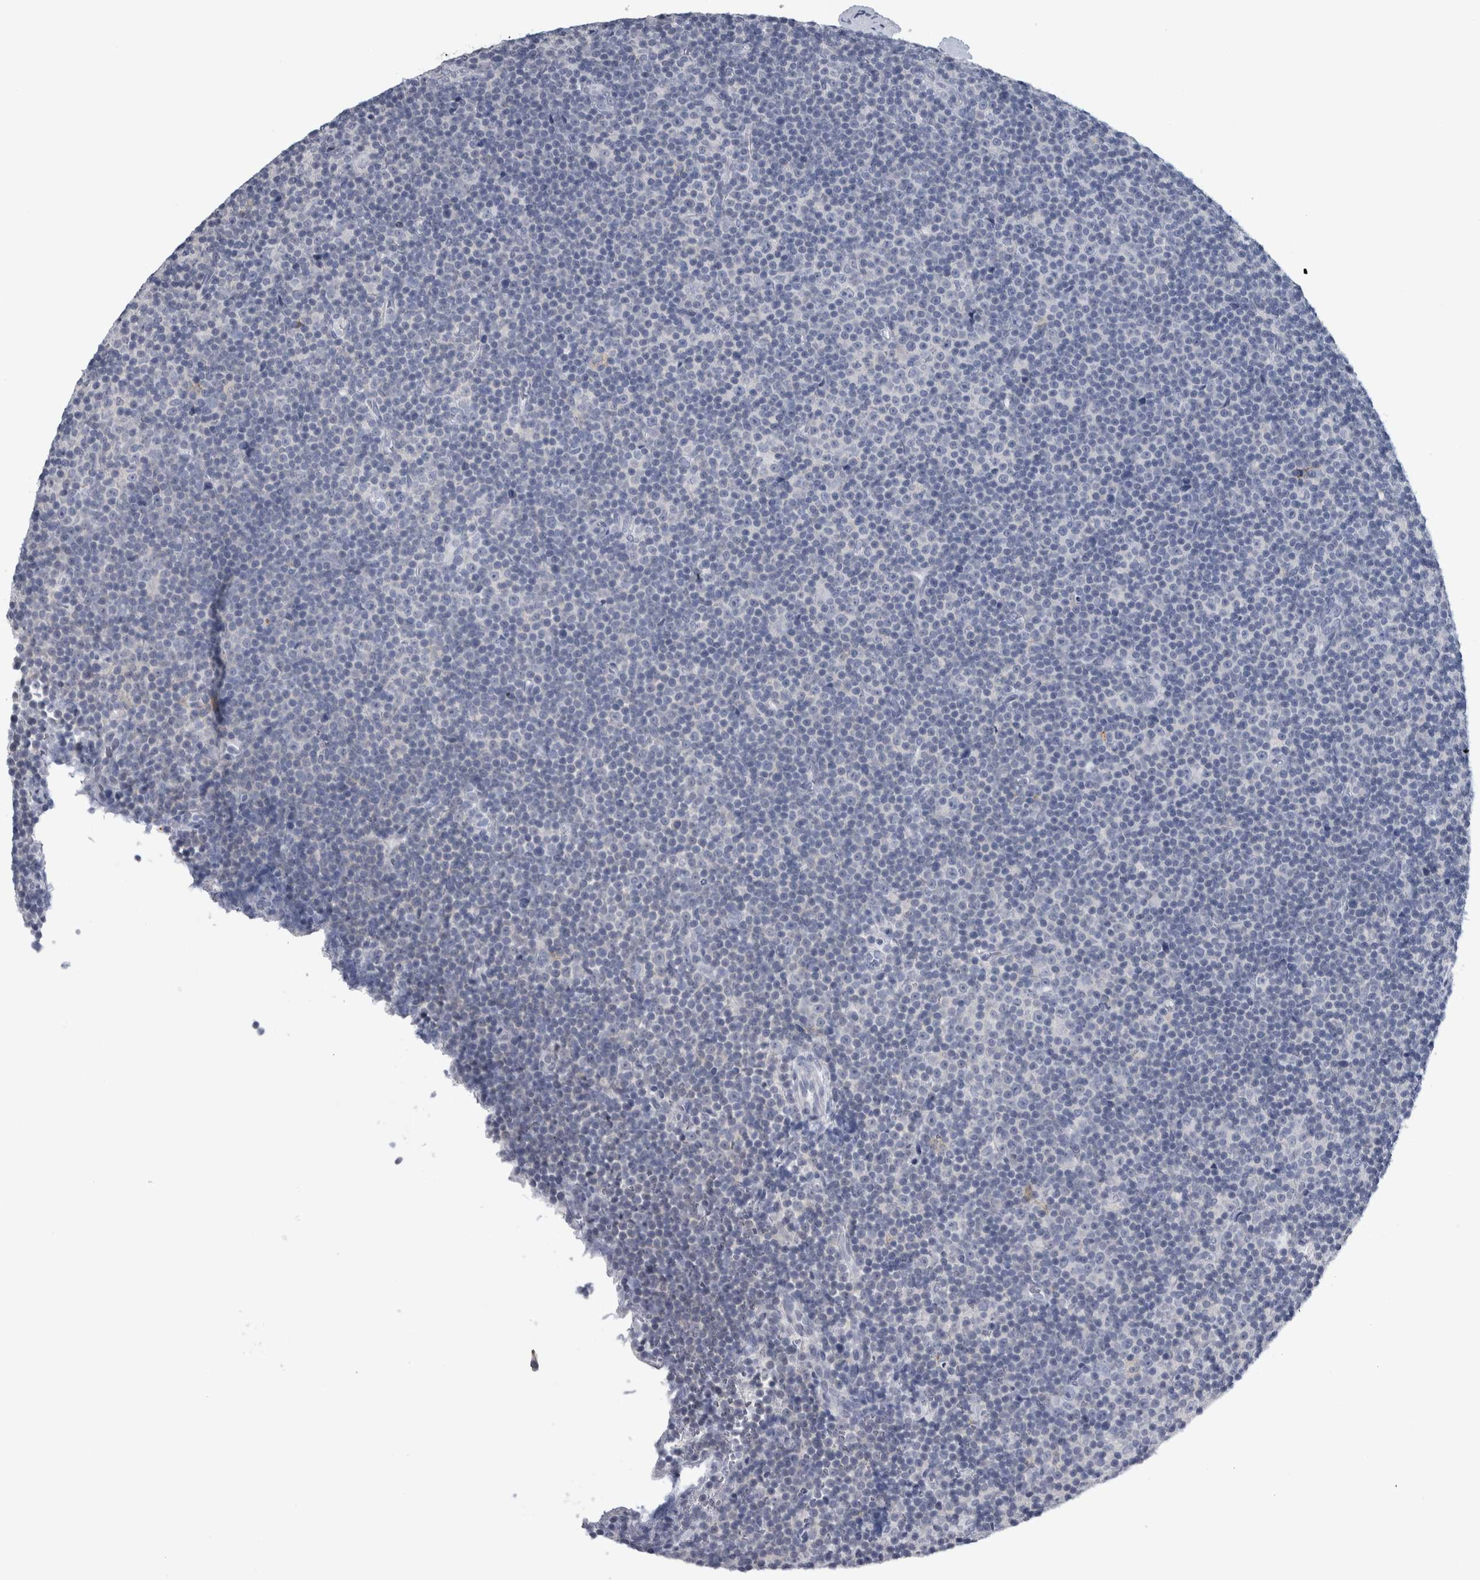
{"staining": {"intensity": "negative", "quantity": "none", "location": "none"}, "tissue": "lymphoma", "cell_type": "Tumor cells", "image_type": "cancer", "snomed": [{"axis": "morphology", "description": "Malignant lymphoma, non-Hodgkin's type, Low grade"}, {"axis": "topography", "description": "Lymph node"}], "caption": "High power microscopy photomicrograph of an immunohistochemistry photomicrograph of lymphoma, revealing no significant positivity in tumor cells. (DAB (3,3'-diaminobenzidine) immunohistochemistry (IHC), high magnification).", "gene": "CDH17", "patient": {"sex": "female", "age": 67}}